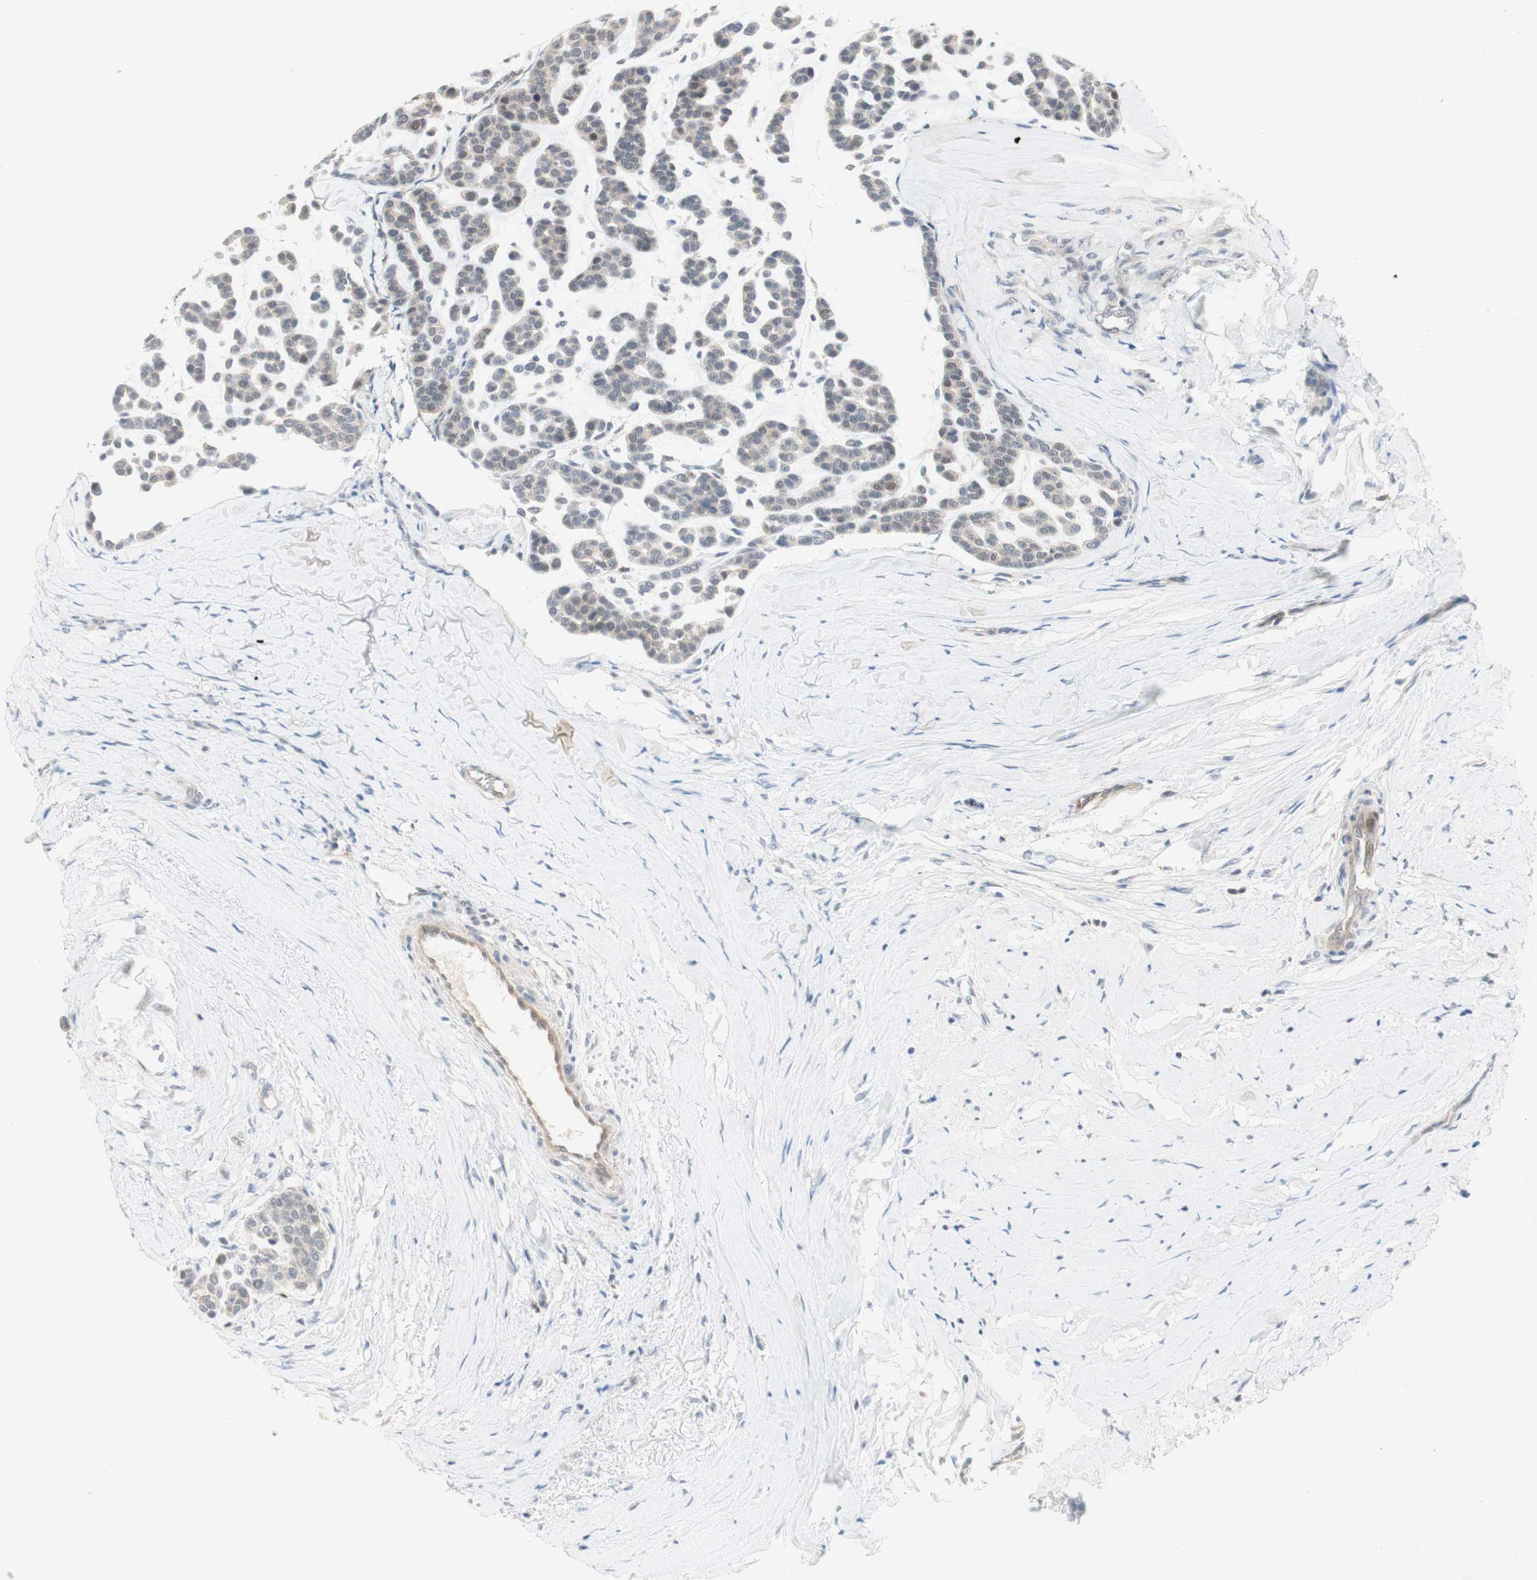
{"staining": {"intensity": "weak", "quantity": "<25%", "location": "cytoplasmic/membranous,nuclear"}, "tissue": "head and neck cancer", "cell_type": "Tumor cells", "image_type": "cancer", "snomed": [{"axis": "morphology", "description": "Adenocarcinoma, NOS"}, {"axis": "morphology", "description": "Adenoma, NOS"}, {"axis": "topography", "description": "Head-Neck"}], "caption": "Tumor cells show no significant expression in head and neck cancer.", "gene": "RFNG", "patient": {"sex": "female", "age": 55}}